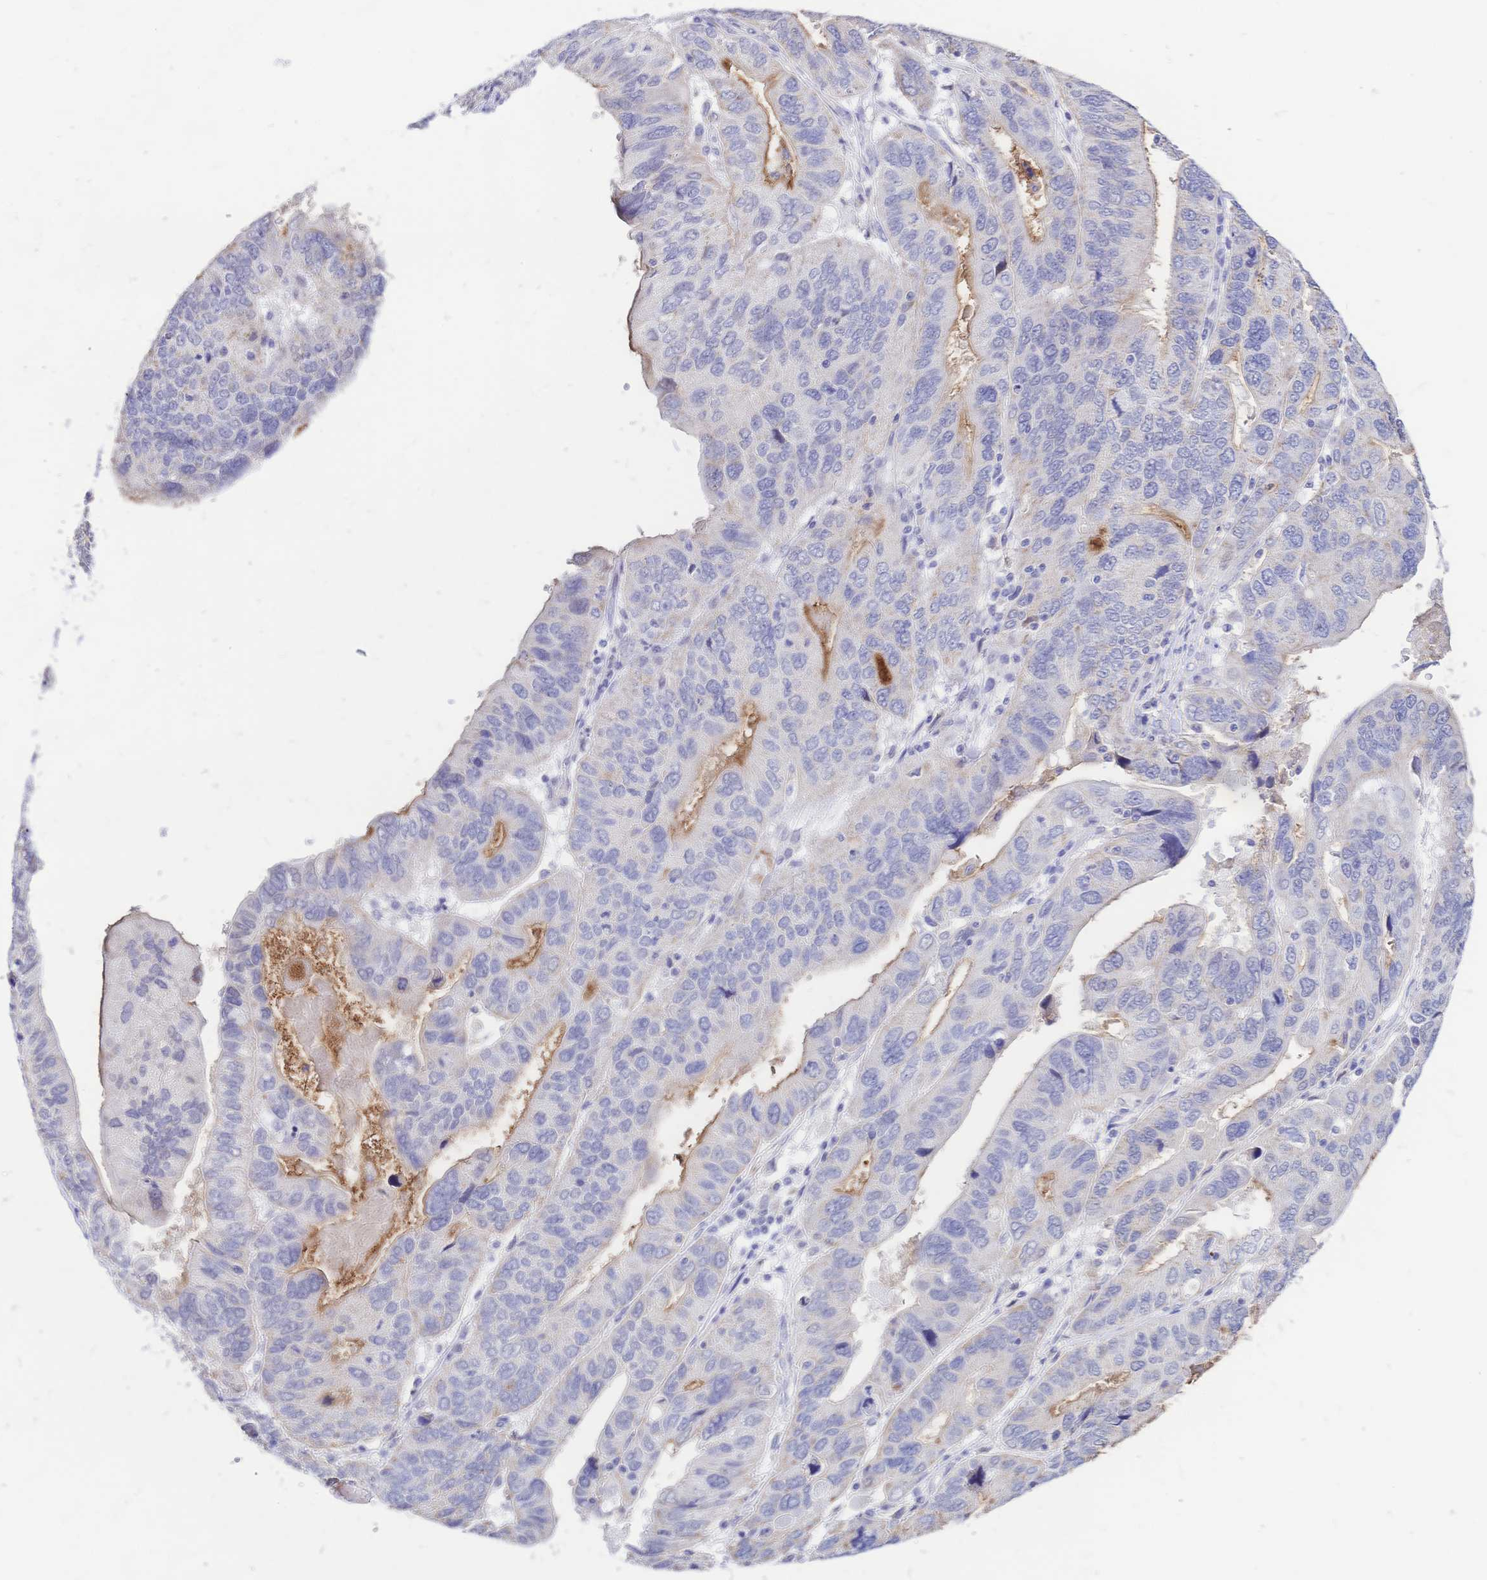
{"staining": {"intensity": "negative", "quantity": "none", "location": "none"}, "tissue": "ovarian cancer", "cell_type": "Tumor cells", "image_type": "cancer", "snomed": [{"axis": "morphology", "description": "Cystadenocarcinoma, serous, NOS"}, {"axis": "topography", "description": "Ovary"}], "caption": "Immunohistochemical staining of ovarian cancer (serous cystadenocarcinoma) reveals no significant positivity in tumor cells.", "gene": "CLEC18B", "patient": {"sex": "female", "age": 79}}